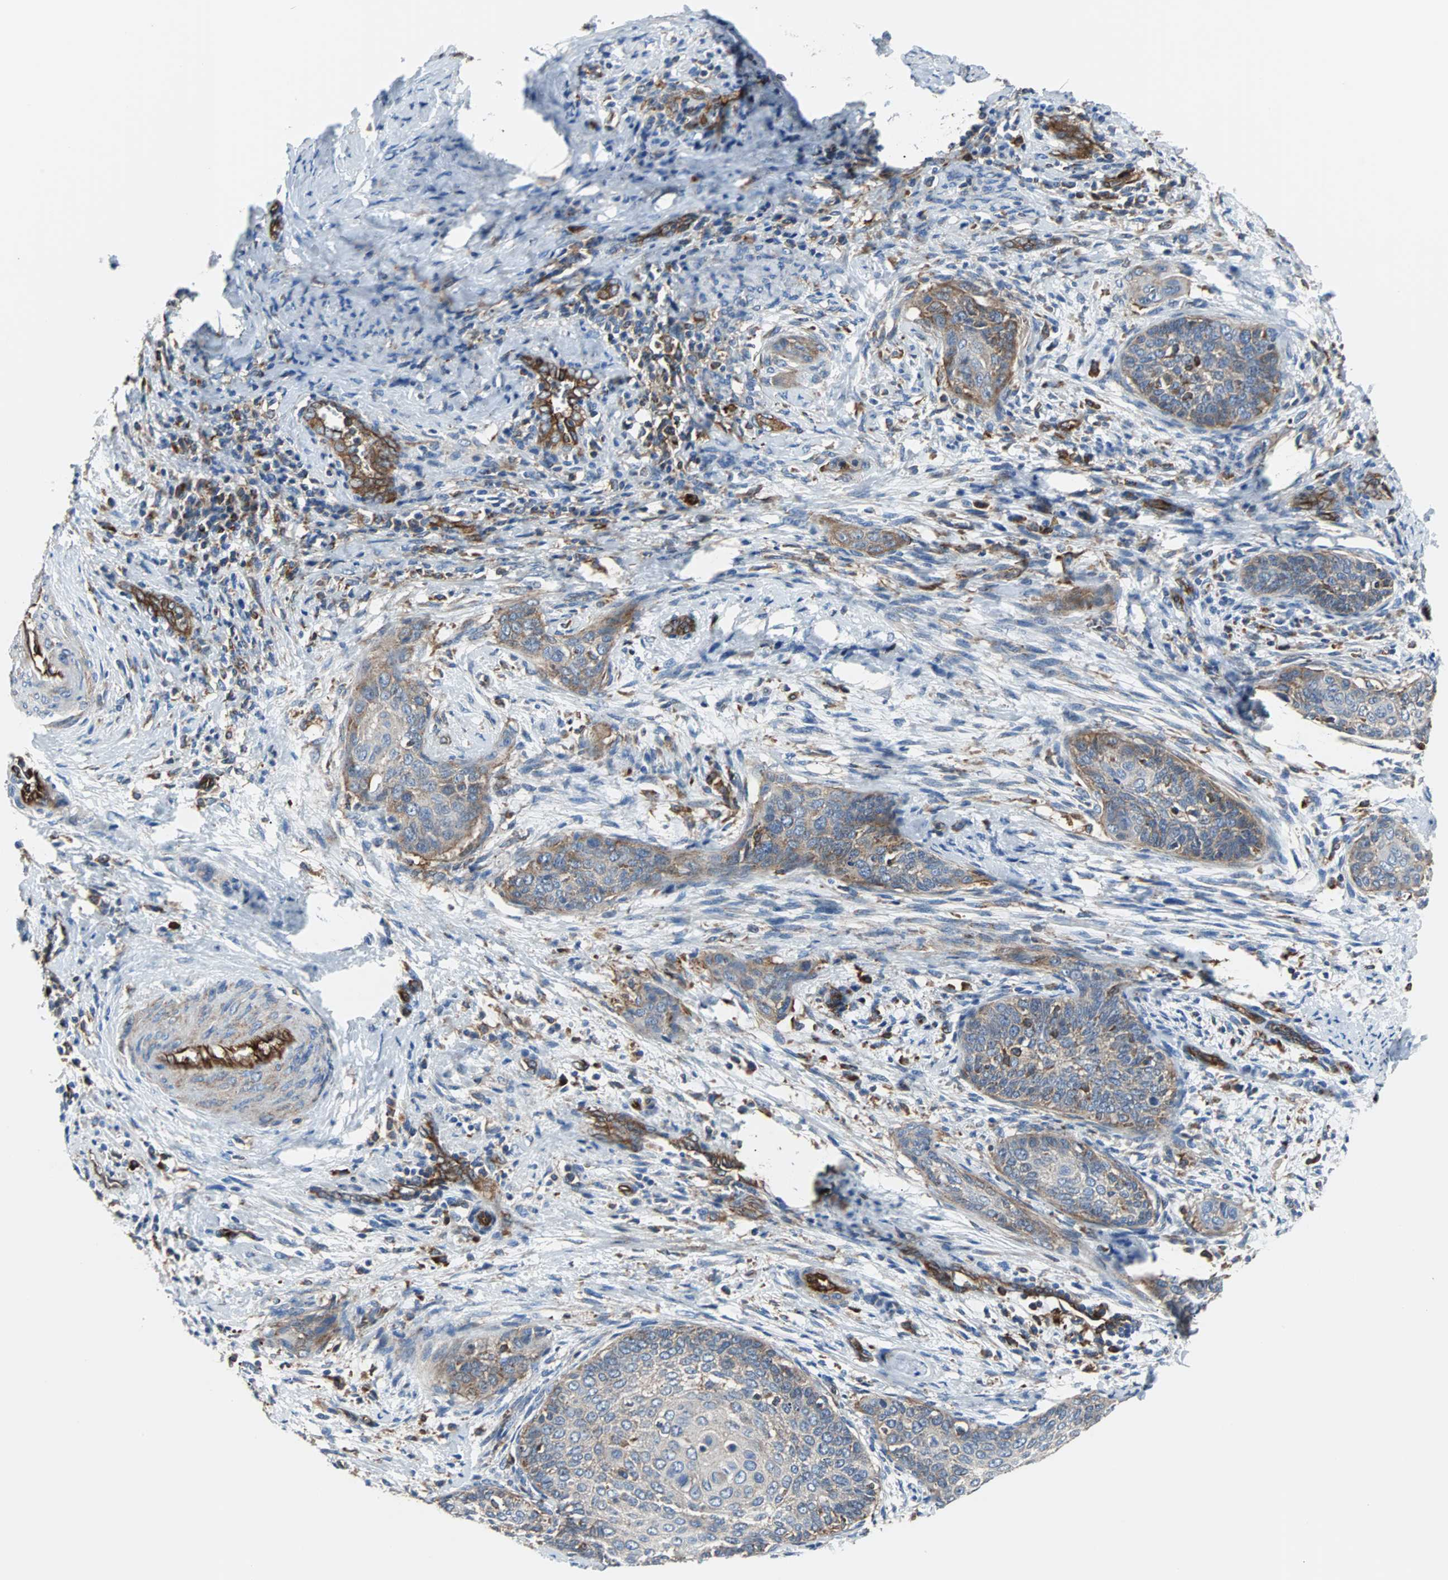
{"staining": {"intensity": "moderate", "quantity": ">75%", "location": "cytoplasmic/membranous"}, "tissue": "cervical cancer", "cell_type": "Tumor cells", "image_type": "cancer", "snomed": [{"axis": "morphology", "description": "Squamous cell carcinoma, NOS"}, {"axis": "topography", "description": "Cervix"}], "caption": "Immunohistochemistry (IHC) photomicrograph of neoplastic tissue: cervical cancer (squamous cell carcinoma) stained using immunohistochemistry (IHC) exhibits medium levels of moderate protein expression localized specifically in the cytoplasmic/membranous of tumor cells, appearing as a cytoplasmic/membranous brown color.", "gene": "PLCG2", "patient": {"sex": "female", "age": 33}}